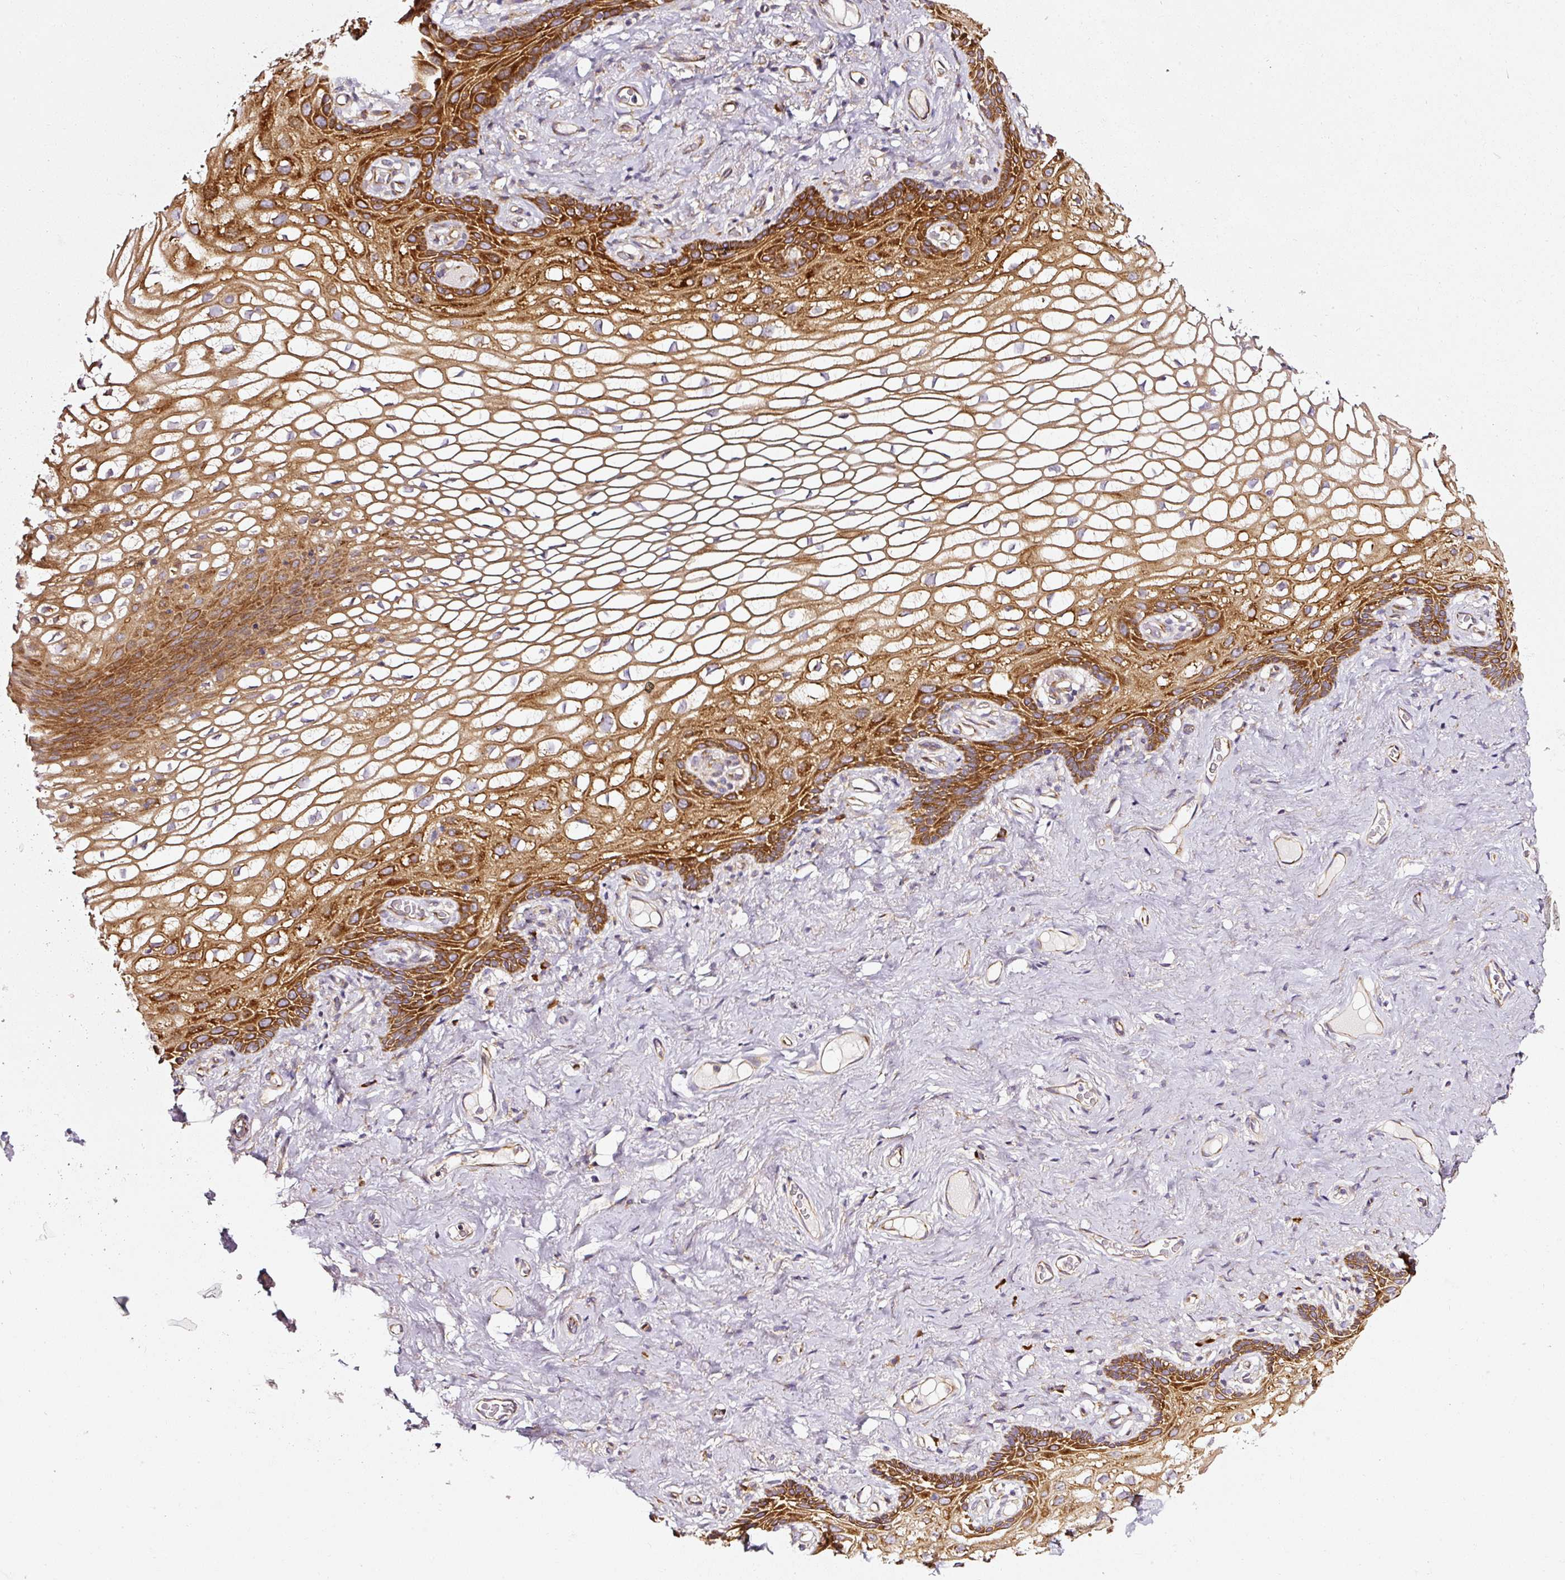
{"staining": {"intensity": "strong", "quantity": ">75%", "location": "cytoplasmic/membranous"}, "tissue": "vagina", "cell_type": "Squamous epithelial cells", "image_type": "normal", "snomed": [{"axis": "morphology", "description": "Normal tissue, NOS"}, {"axis": "topography", "description": "Vagina"}, {"axis": "topography", "description": "Peripheral nerve tissue"}], "caption": "High-magnification brightfield microscopy of normal vagina stained with DAB (3,3'-diaminobenzidine) (brown) and counterstained with hematoxylin (blue). squamous epithelial cells exhibit strong cytoplasmic/membranous positivity is identified in approximately>75% of cells.", "gene": "RPL10A", "patient": {"sex": "female", "age": 71}}